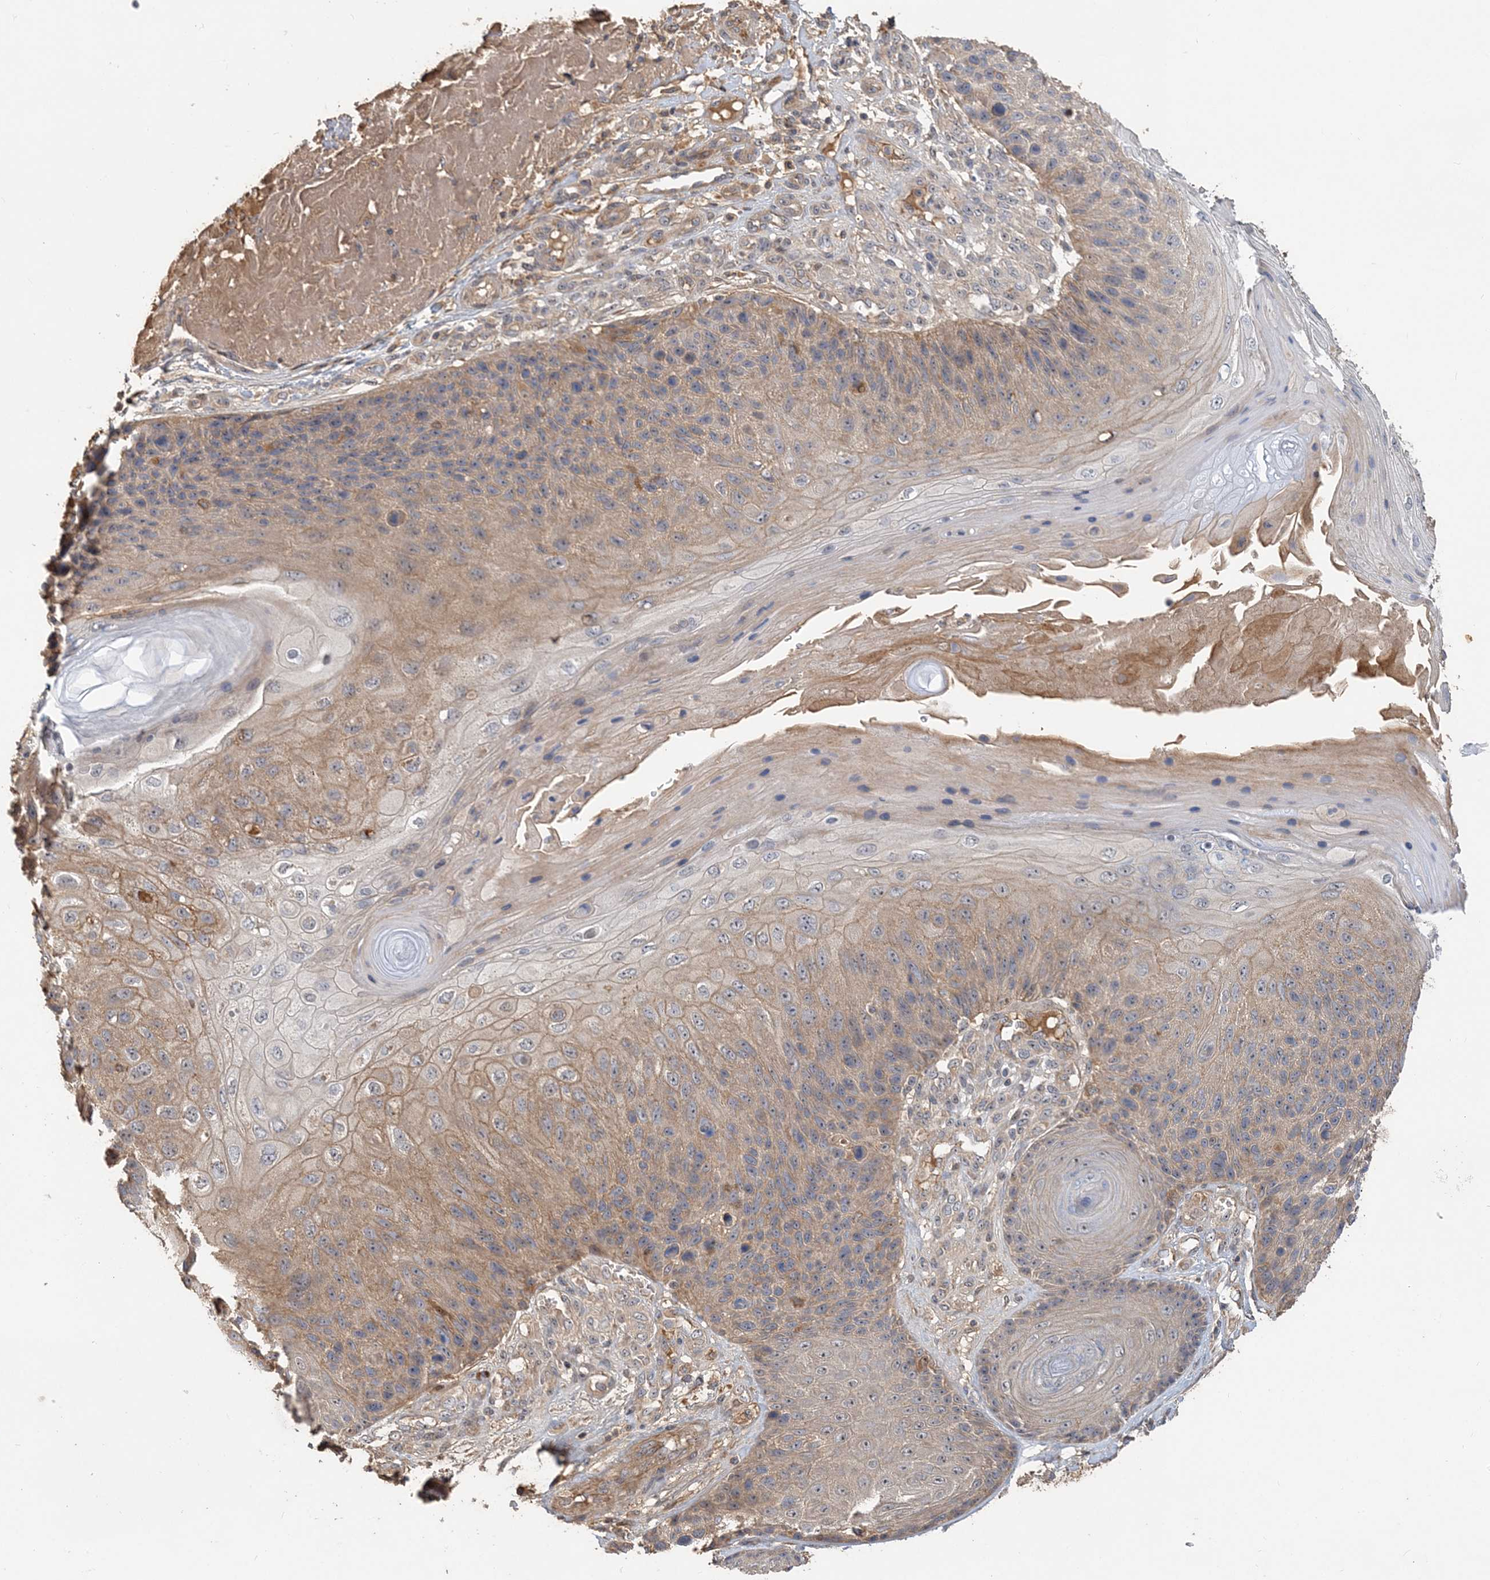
{"staining": {"intensity": "moderate", "quantity": ">75%", "location": "cytoplasmic/membranous"}, "tissue": "skin cancer", "cell_type": "Tumor cells", "image_type": "cancer", "snomed": [{"axis": "morphology", "description": "Squamous cell carcinoma, NOS"}, {"axis": "topography", "description": "Skin"}], "caption": "An image of skin squamous cell carcinoma stained for a protein demonstrates moderate cytoplasmic/membranous brown staining in tumor cells.", "gene": "GRINA", "patient": {"sex": "female", "age": 88}}